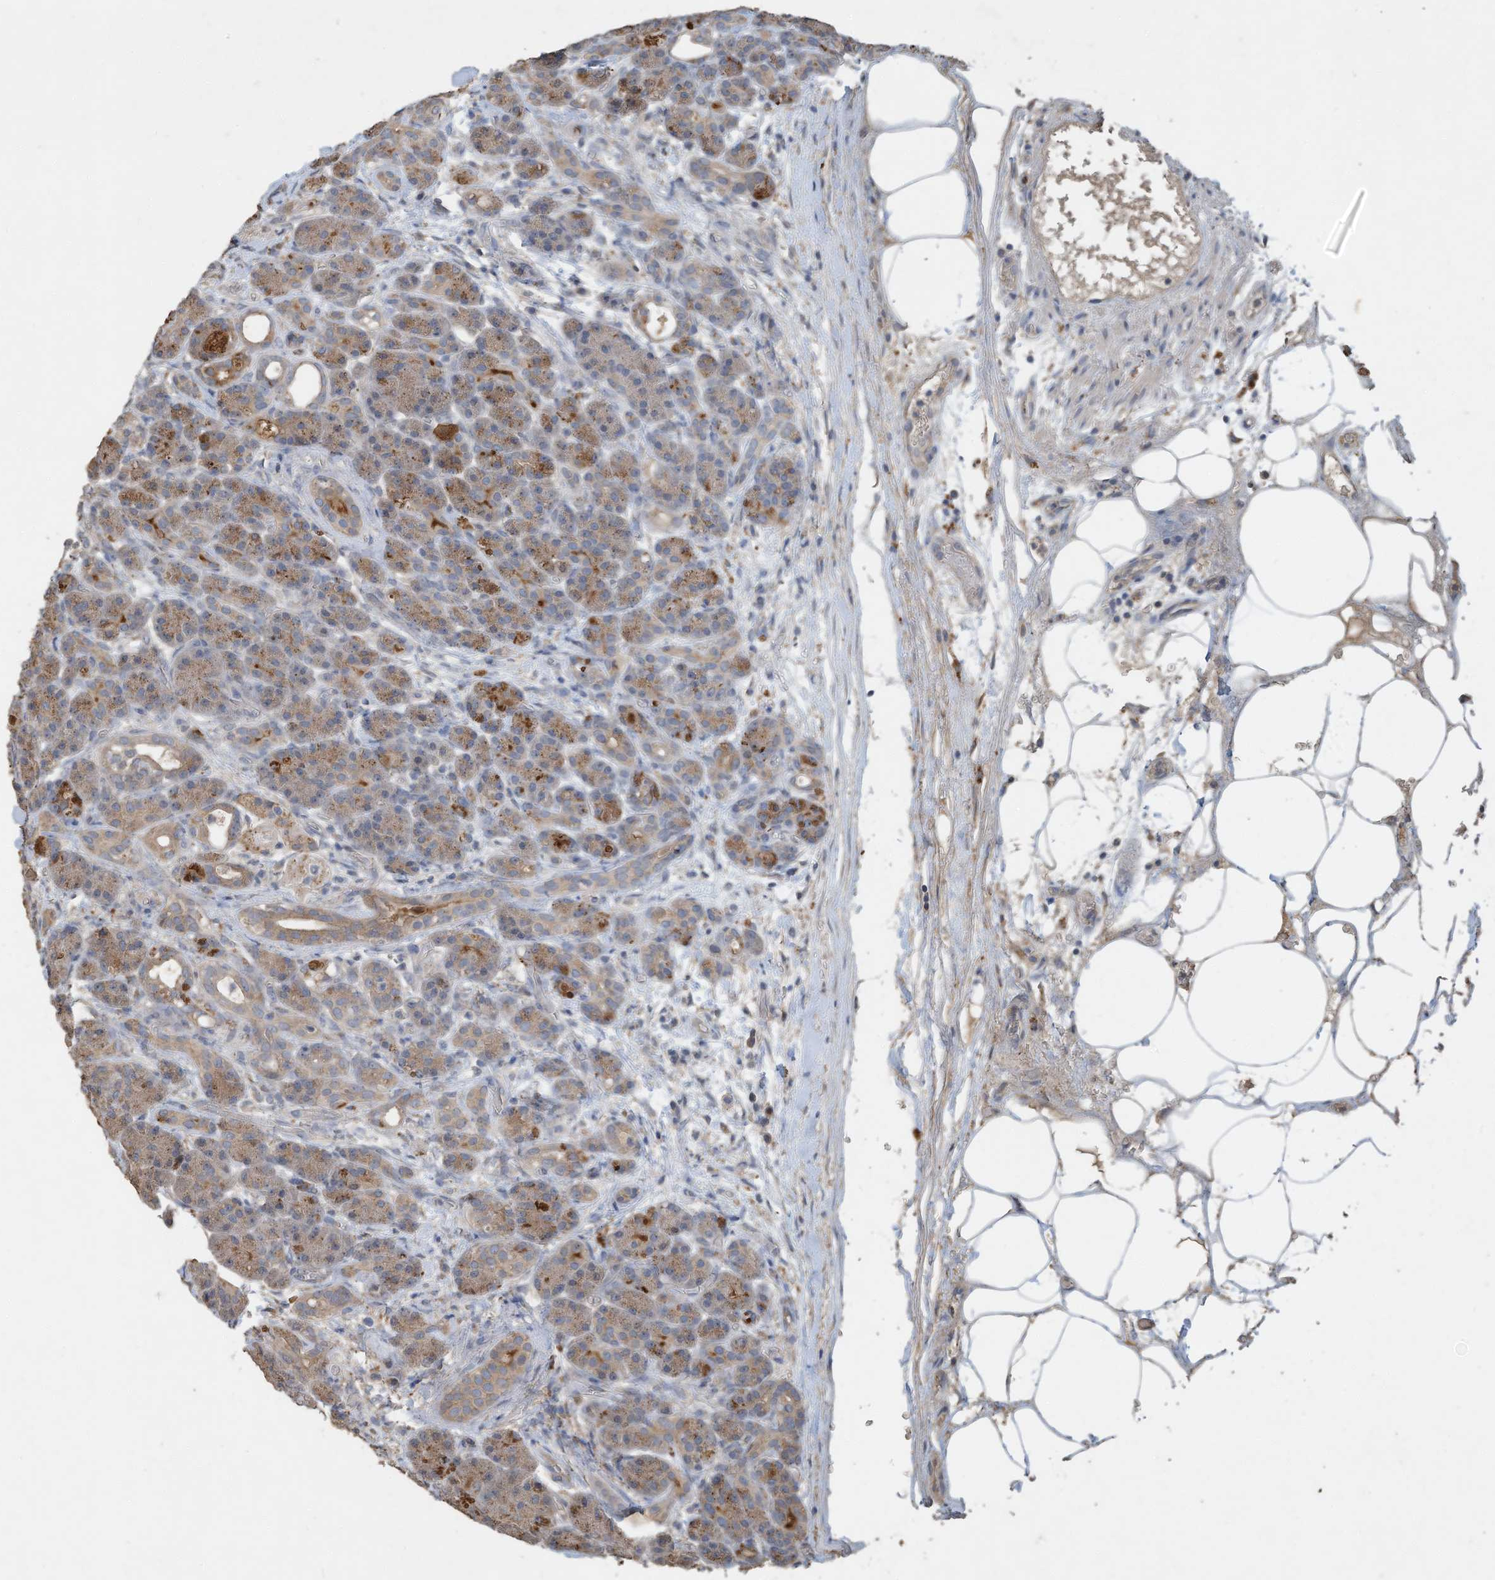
{"staining": {"intensity": "moderate", "quantity": "25%-75%", "location": "cytoplasmic/membranous"}, "tissue": "pancreas", "cell_type": "Exocrine glandular cells", "image_type": "normal", "snomed": [{"axis": "morphology", "description": "Normal tissue, NOS"}, {"axis": "topography", "description": "Pancreas"}], "caption": "A brown stain labels moderate cytoplasmic/membranous positivity of a protein in exocrine glandular cells of benign human pancreas.", "gene": "CAPN13", "patient": {"sex": "male", "age": 63}}